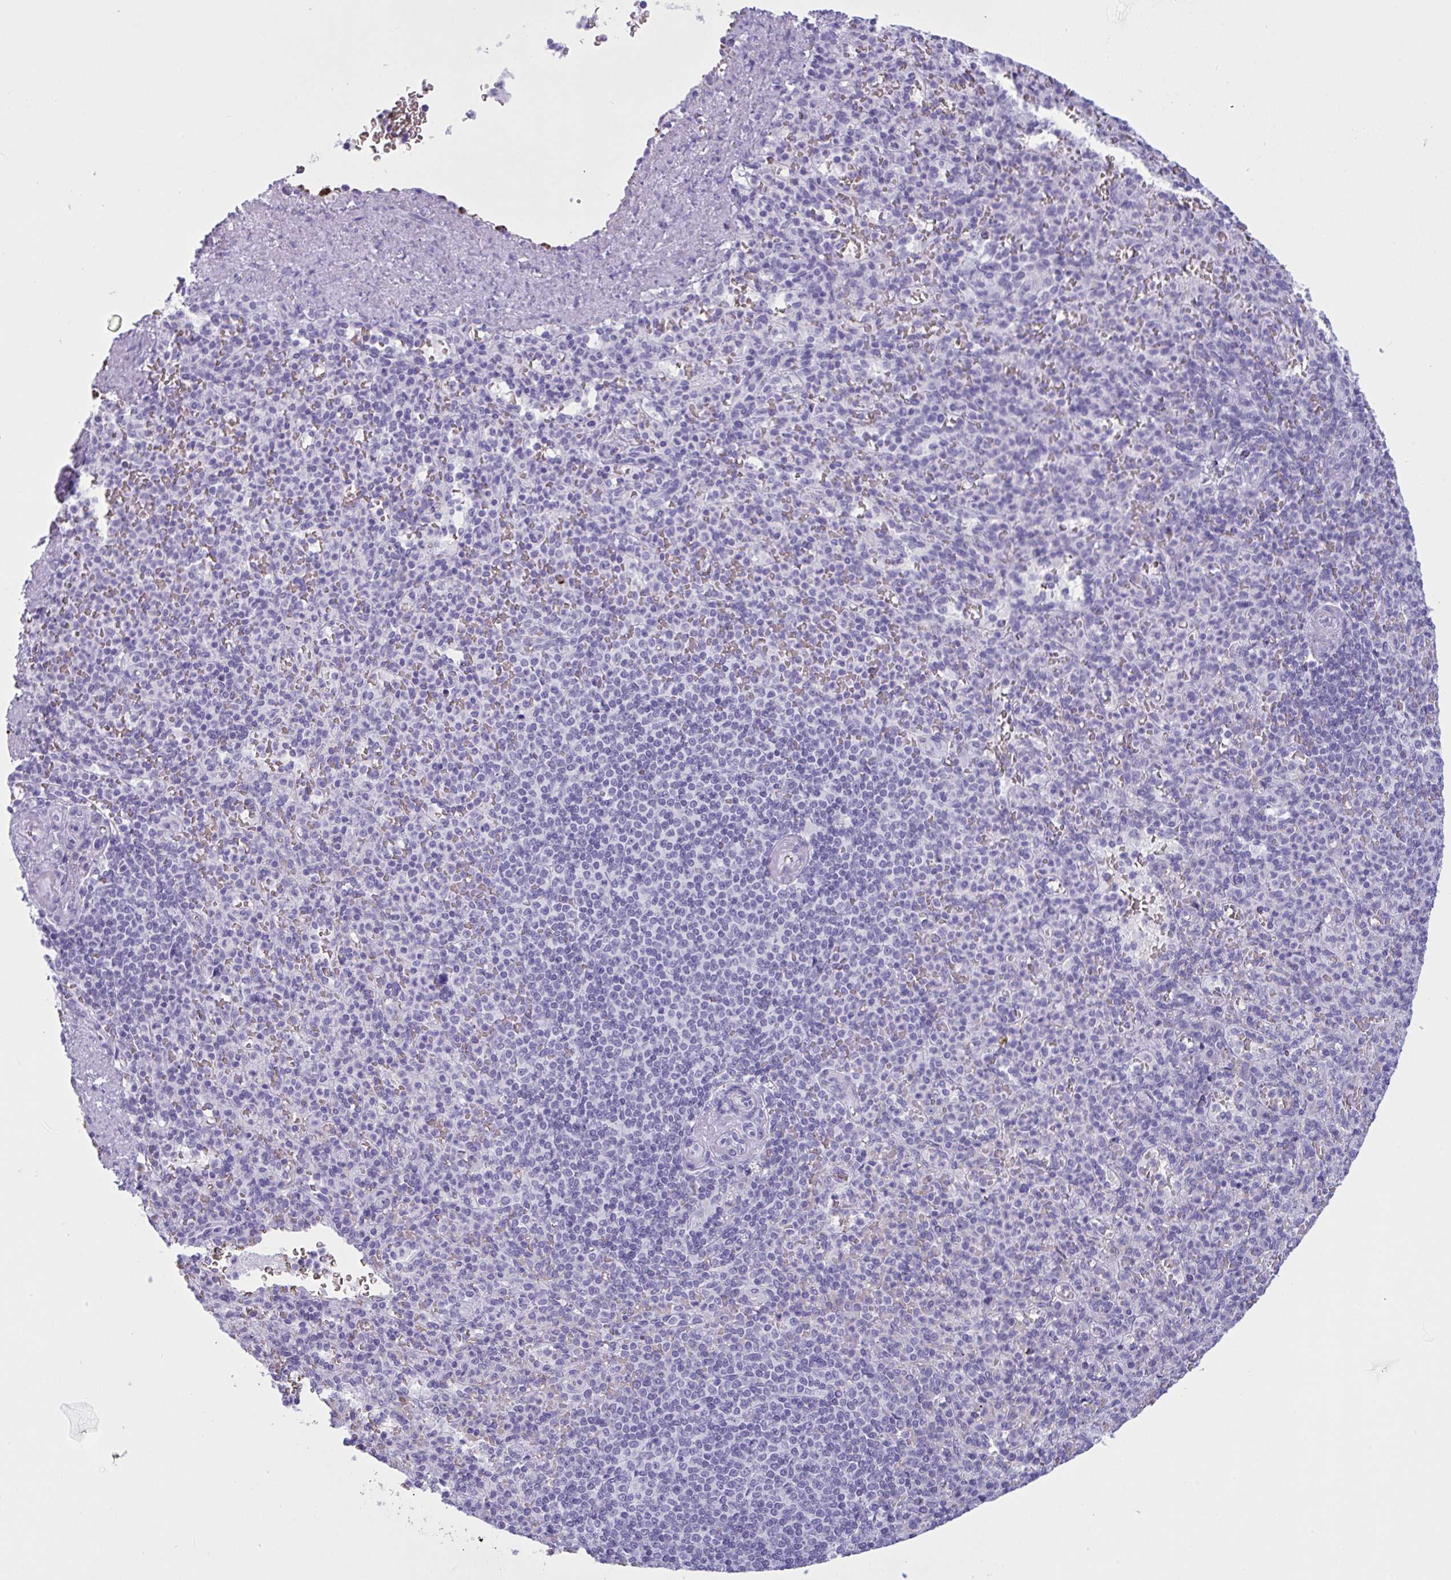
{"staining": {"intensity": "negative", "quantity": "none", "location": "none"}, "tissue": "spleen", "cell_type": "Cells in red pulp", "image_type": "normal", "snomed": [{"axis": "morphology", "description": "Normal tissue, NOS"}, {"axis": "topography", "description": "Spleen"}], "caption": "The IHC photomicrograph has no significant positivity in cells in red pulp of spleen.", "gene": "SLC2A1", "patient": {"sex": "female", "age": 74}}